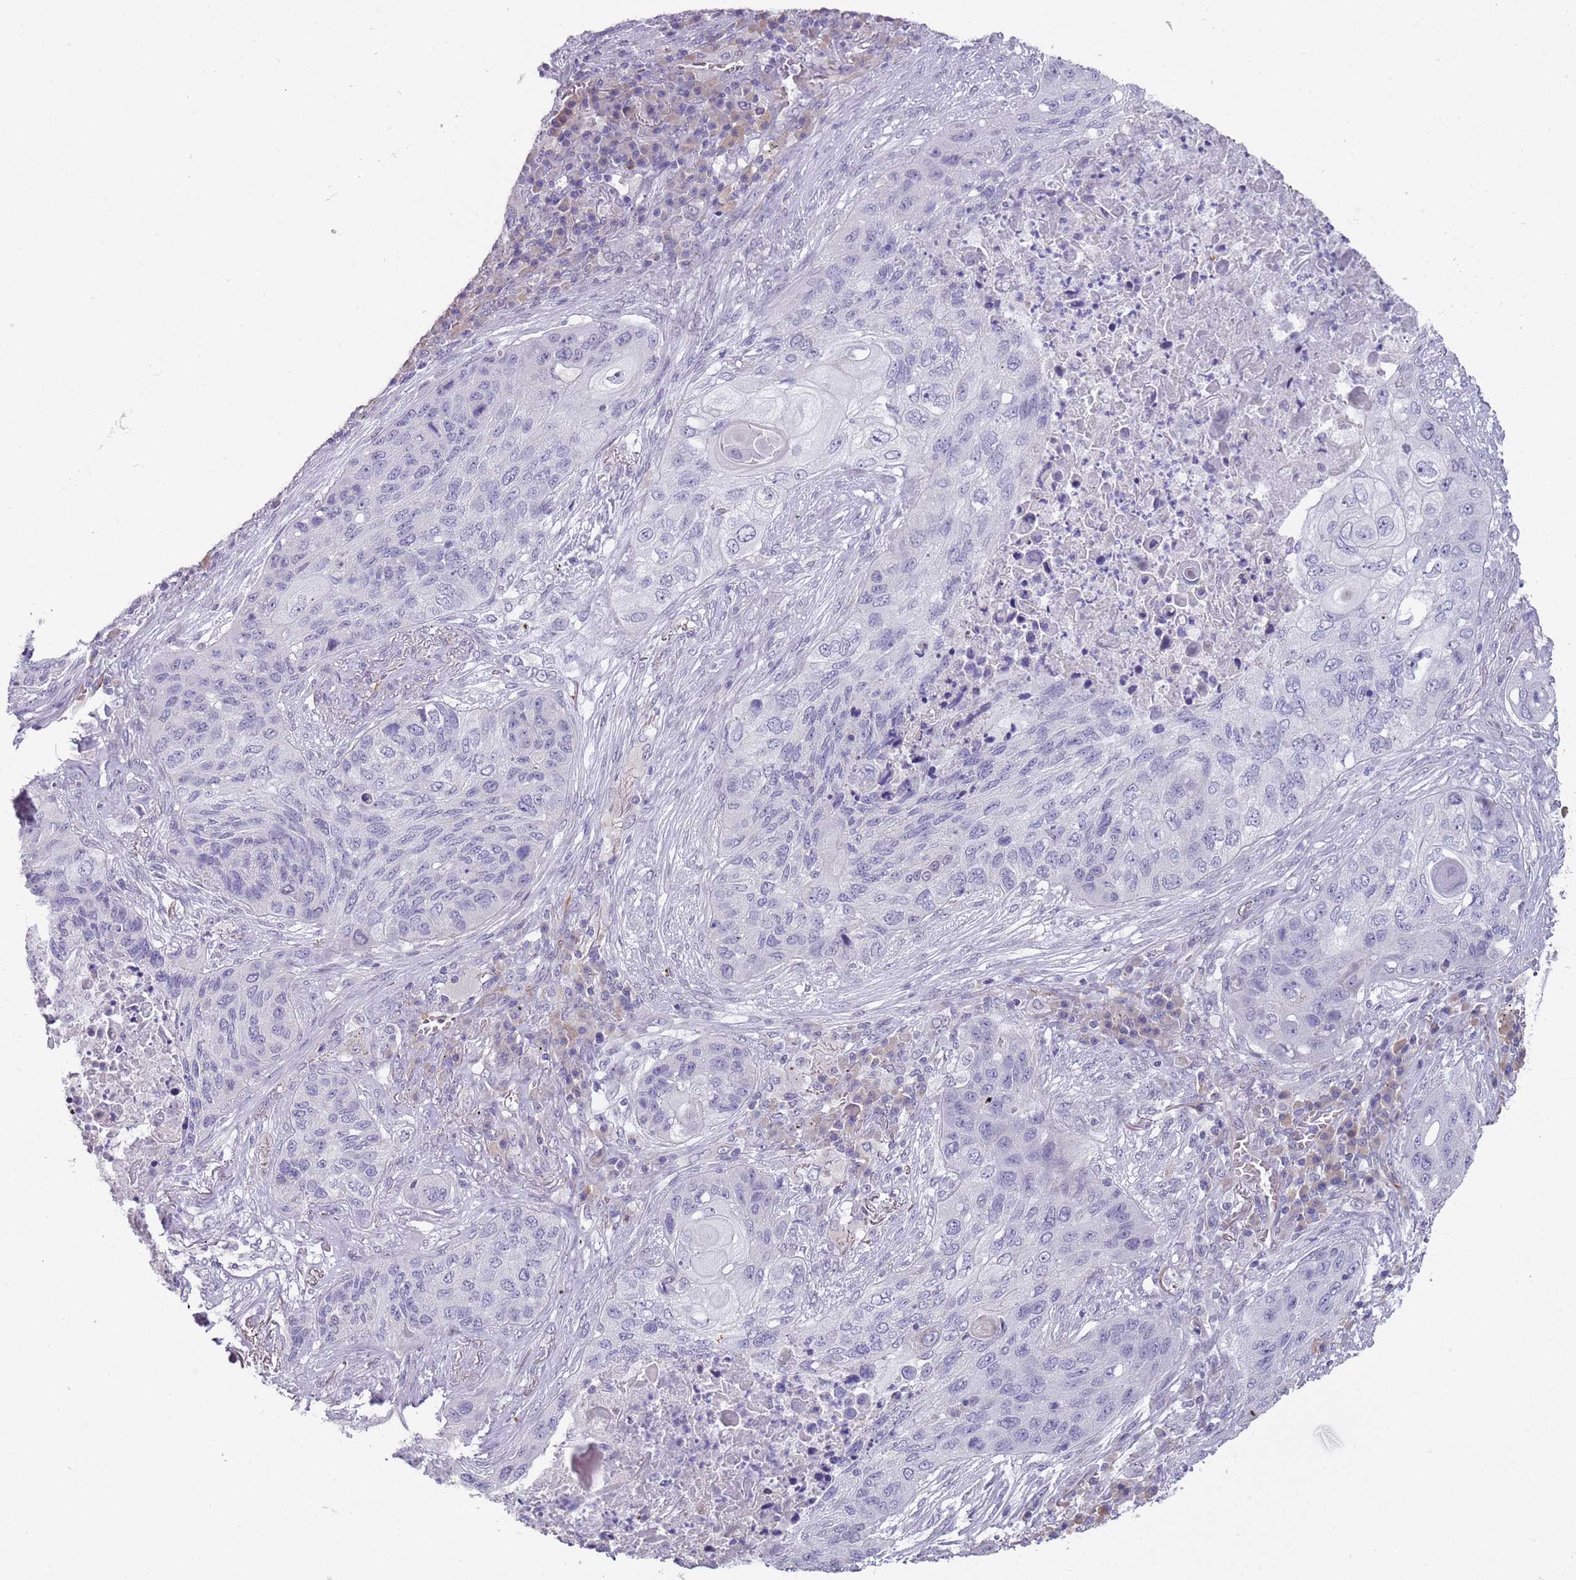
{"staining": {"intensity": "negative", "quantity": "none", "location": "none"}, "tissue": "lung cancer", "cell_type": "Tumor cells", "image_type": "cancer", "snomed": [{"axis": "morphology", "description": "Squamous cell carcinoma, NOS"}, {"axis": "topography", "description": "Lung"}], "caption": "An image of lung cancer stained for a protein shows no brown staining in tumor cells.", "gene": "NBPF3", "patient": {"sex": "female", "age": 63}}